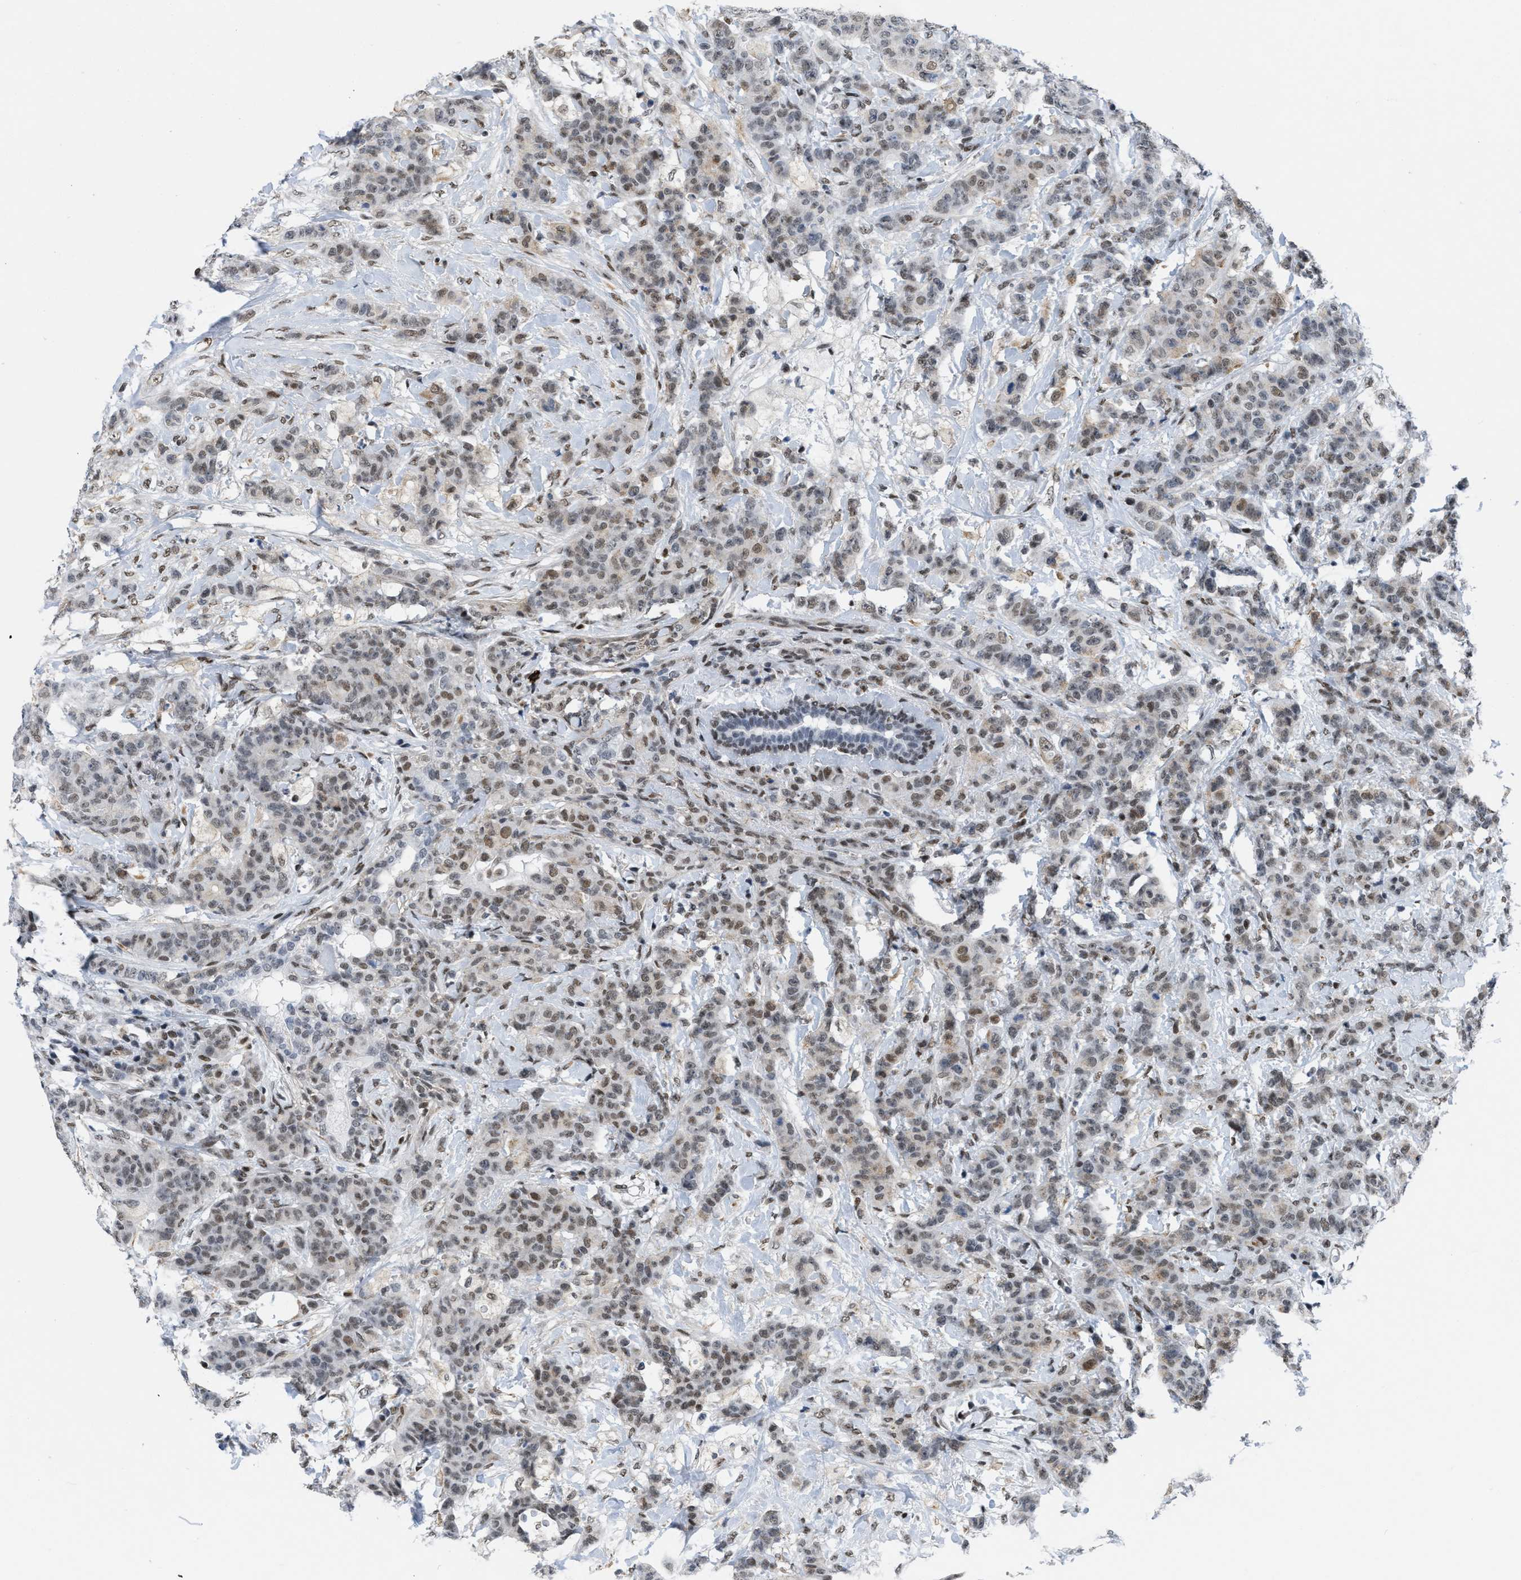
{"staining": {"intensity": "weak", "quantity": "25%-75%", "location": "nuclear"}, "tissue": "breast cancer", "cell_type": "Tumor cells", "image_type": "cancer", "snomed": [{"axis": "morphology", "description": "Normal tissue, NOS"}, {"axis": "morphology", "description": "Duct carcinoma"}, {"axis": "topography", "description": "Breast"}], "caption": "Breast cancer stained with DAB immunohistochemistry (IHC) exhibits low levels of weak nuclear expression in about 25%-75% of tumor cells. (brown staining indicates protein expression, while blue staining denotes nuclei).", "gene": "MIER1", "patient": {"sex": "female", "age": 40}}